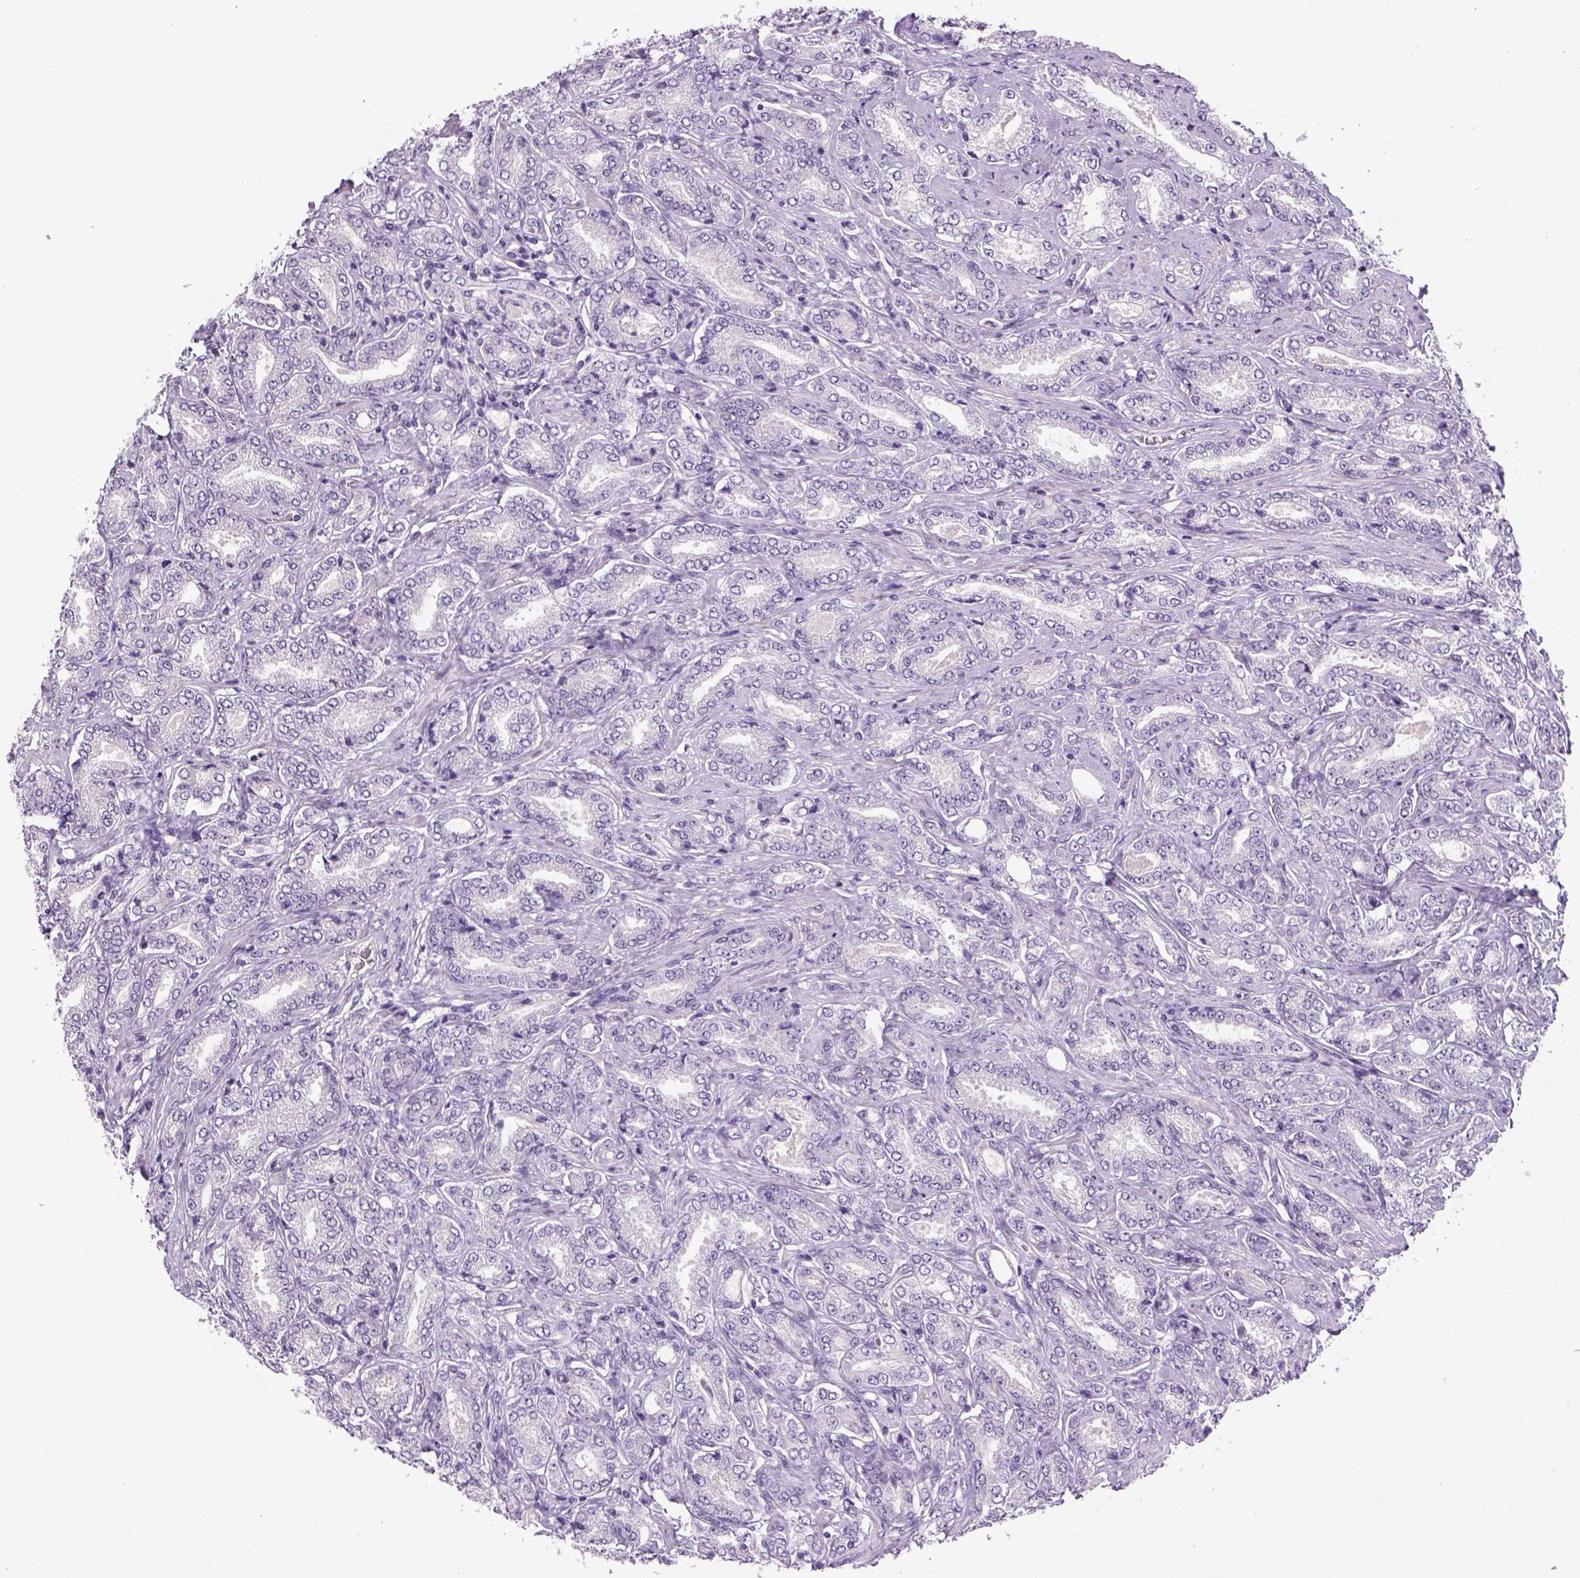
{"staining": {"intensity": "negative", "quantity": "none", "location": "none"}, "tissue": "prostate cancer", "cell_type": "Tumor cells", "image_type": "cancer", "snomed": [{"axis": "morphology", "description": "Adenocarcinoma, NOS"}, {"axis": "topography", "description": "Prostate"}], "caption": "Tumor cells show no significant protein staining in prostate cancer. Nuclei are stained in blue.", "gene": "DBH", "patient": {"sex": "male", "age": 64}}